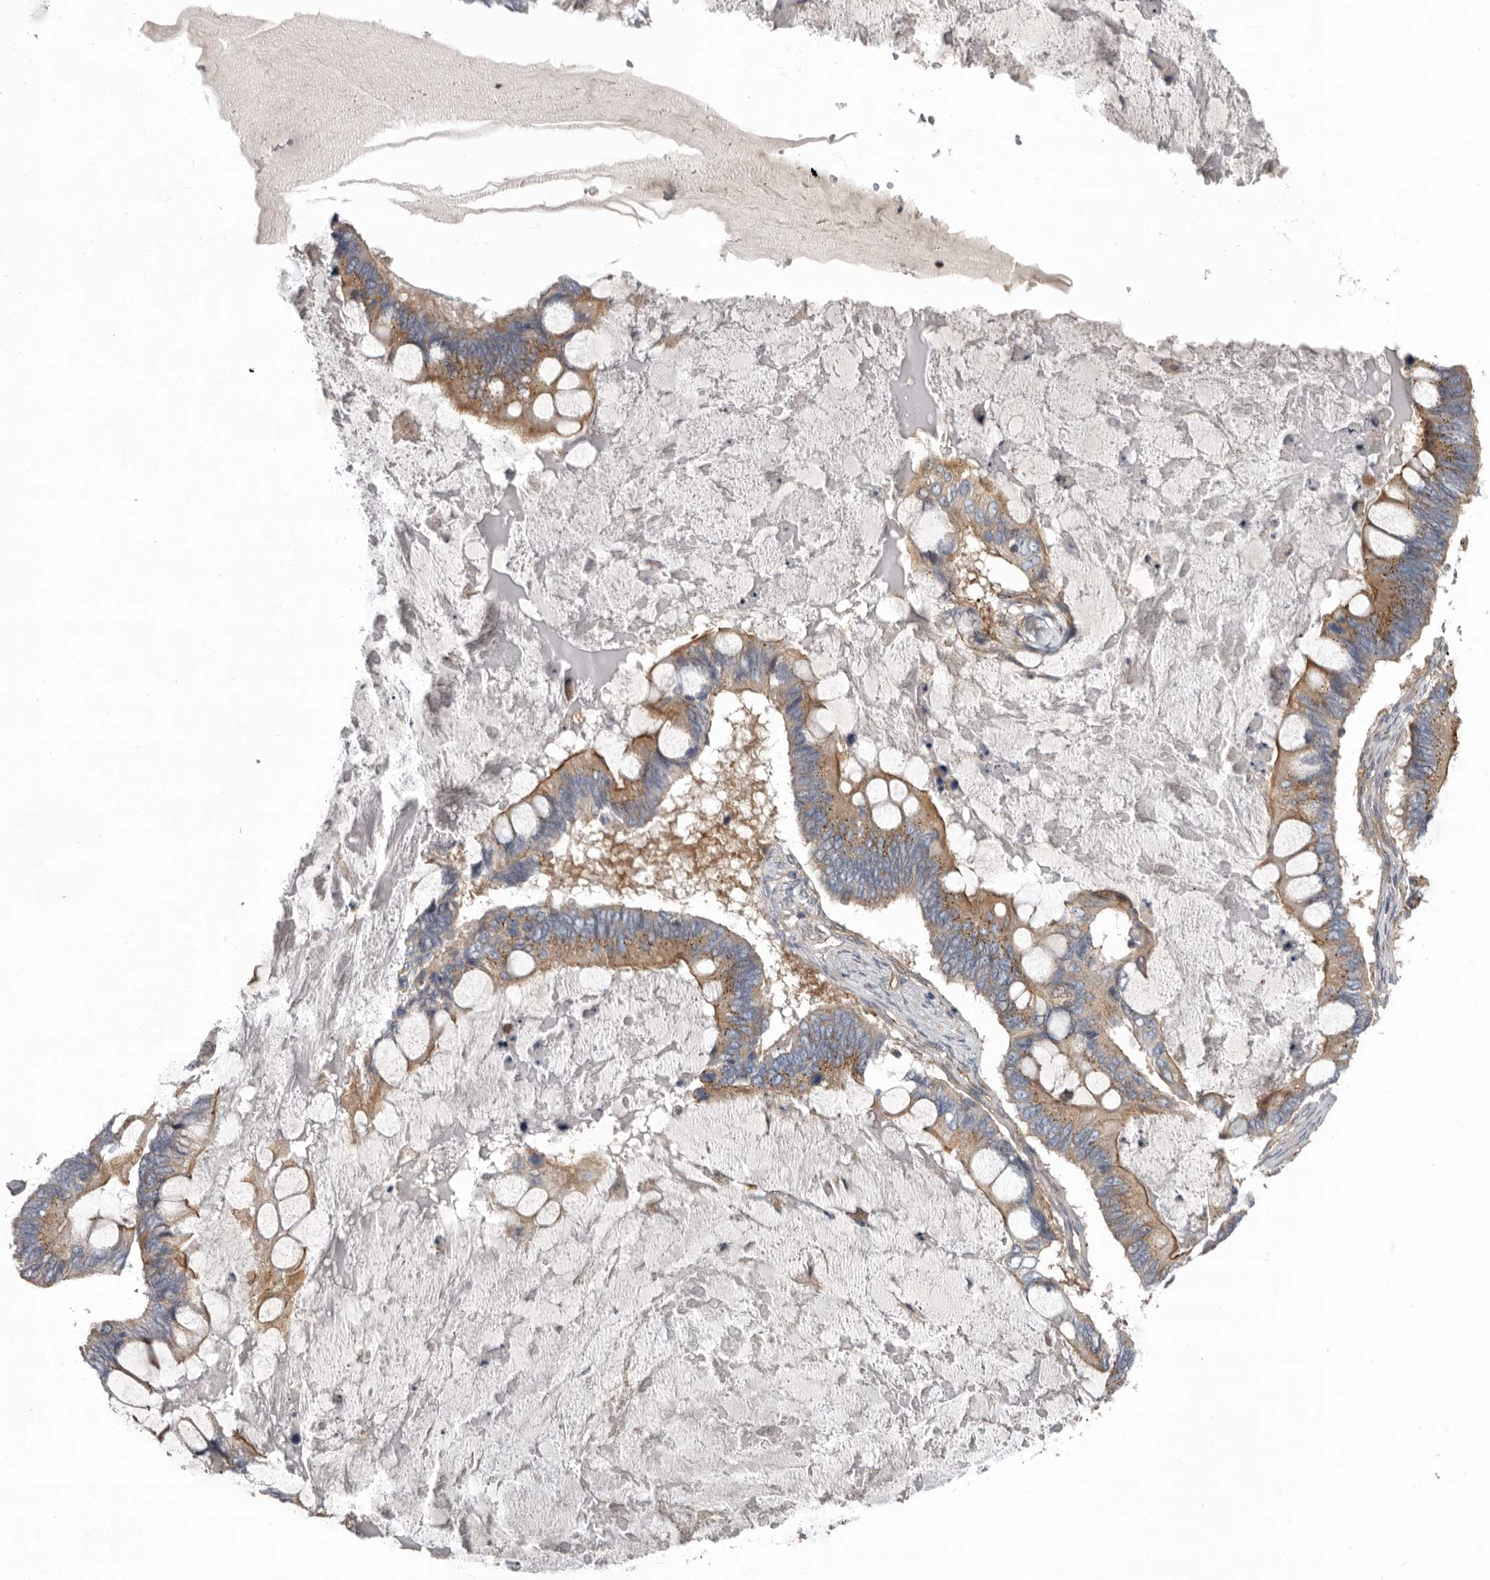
{"staining": {"intensity": "moderate", "quantity": ">75%", "location": "cytoplasmic/membranous"}, "tissue": "ovarian cancer", "cell_type": "Tumor cells", "image_type": "cancer", "snomed": [{"axis": "morphology", "description": "Cystadenocarcinoma, mucinous, NOS"}, {"axis": "topography", "description": "Ovary"}], "caption": "This is a micrograph of IHC staining of ovarian cancer, which shows moderate expression in the cytoplasmic/membranous of tumor cells.", "gene": "LUZP1", "patient": {"sex": "female", "age": 61}}